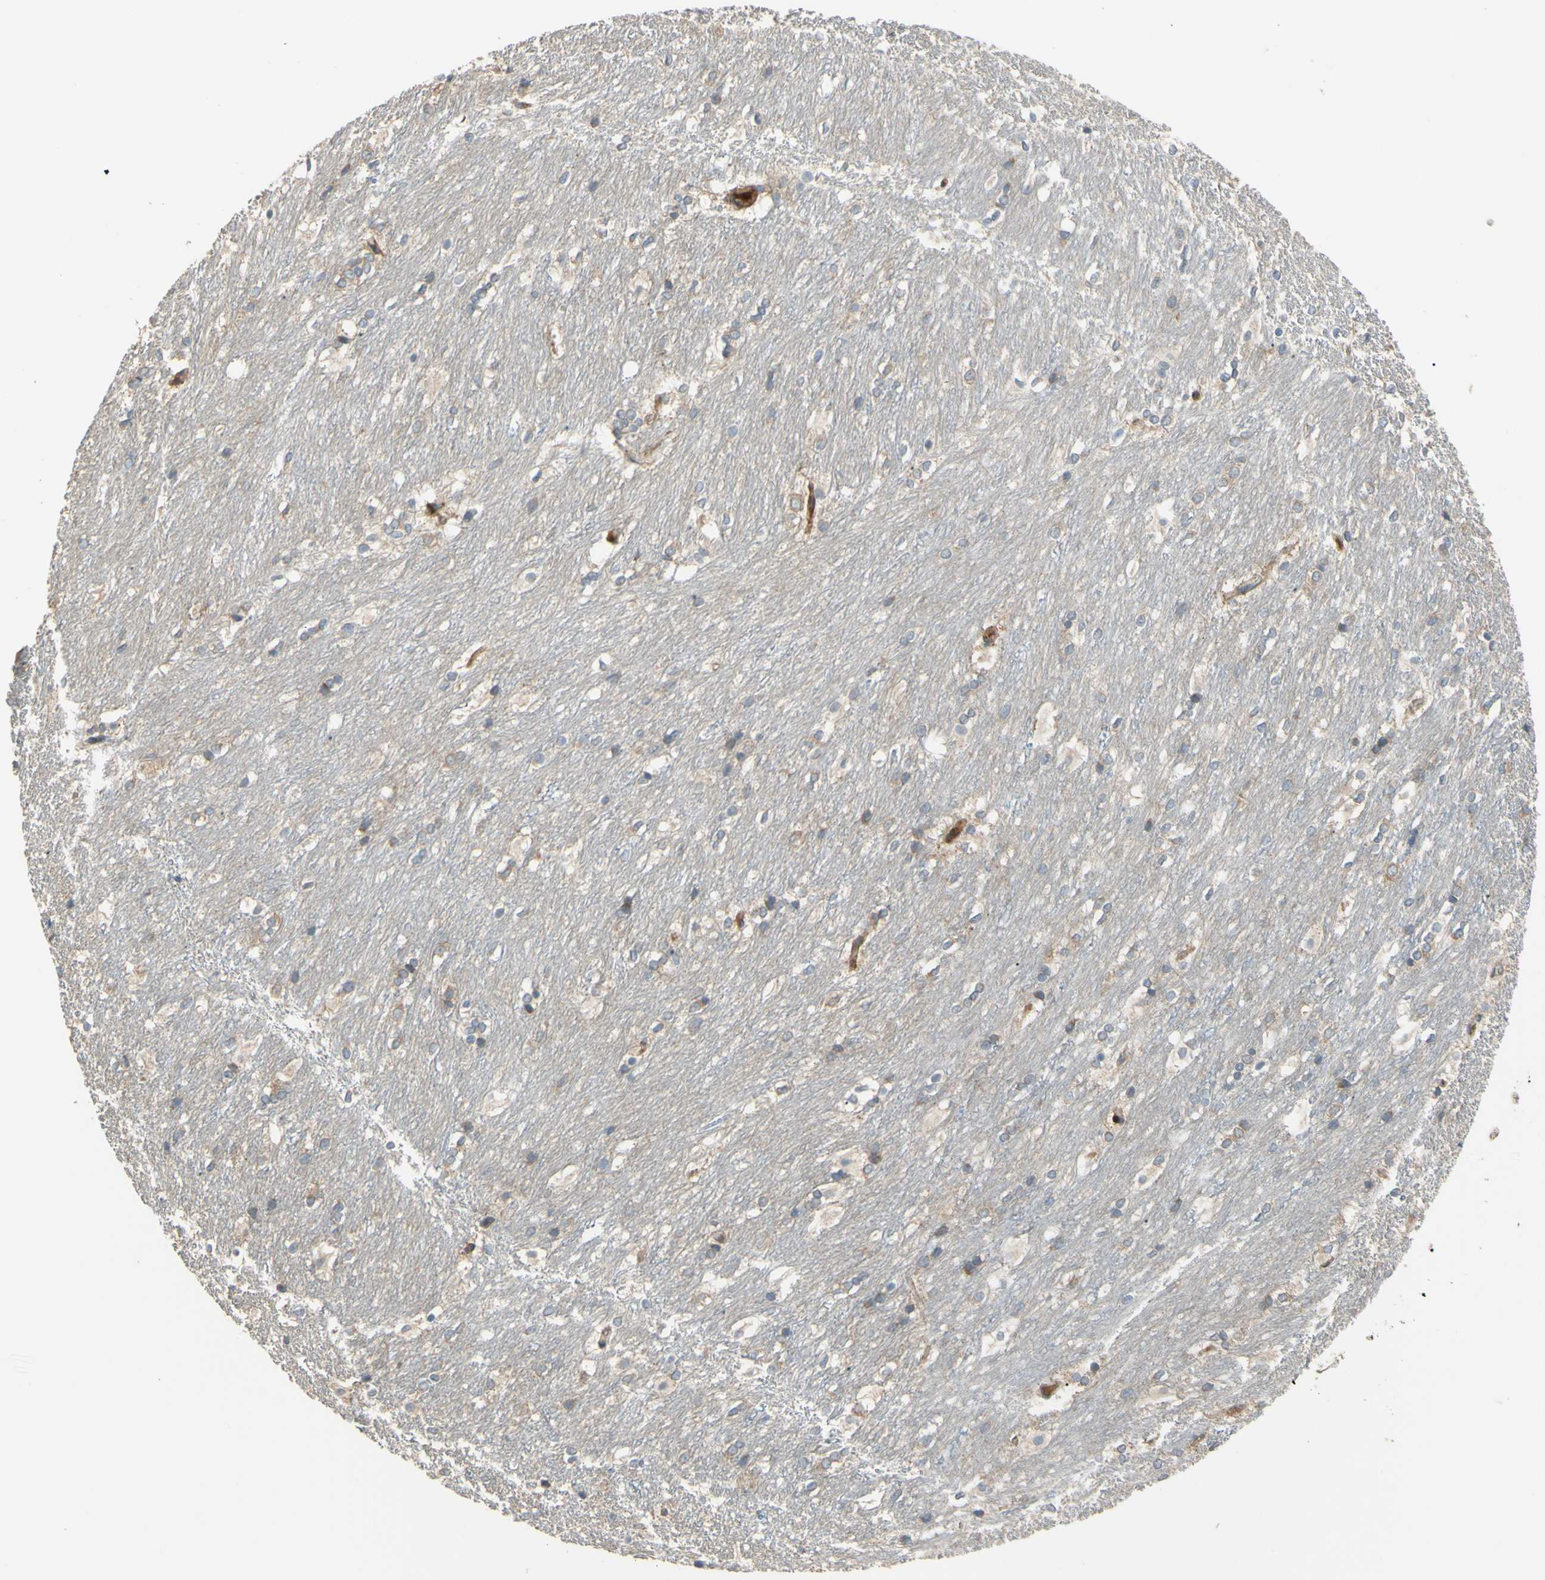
{"staining": {"intensity": "weak", "quantity": "25%-75%", "location": "cytoplasmic/membranous"}, "tissue": "caudate", "cell_type": "Glial cells", "image_type": "normal", "snomed": [{"axis": "morphology", "description": "Normal tissue, NOS"}, {"axis": "topography", "description": "Lateral ventricle wall"}], "caption": "Weak cytoplasmic/membranous expression is identified in approximately 25%-75% of glial cells in unremarkable caudate.", "gene": "SPTLC1", "patient": {"sex": "female", "age": 19}}